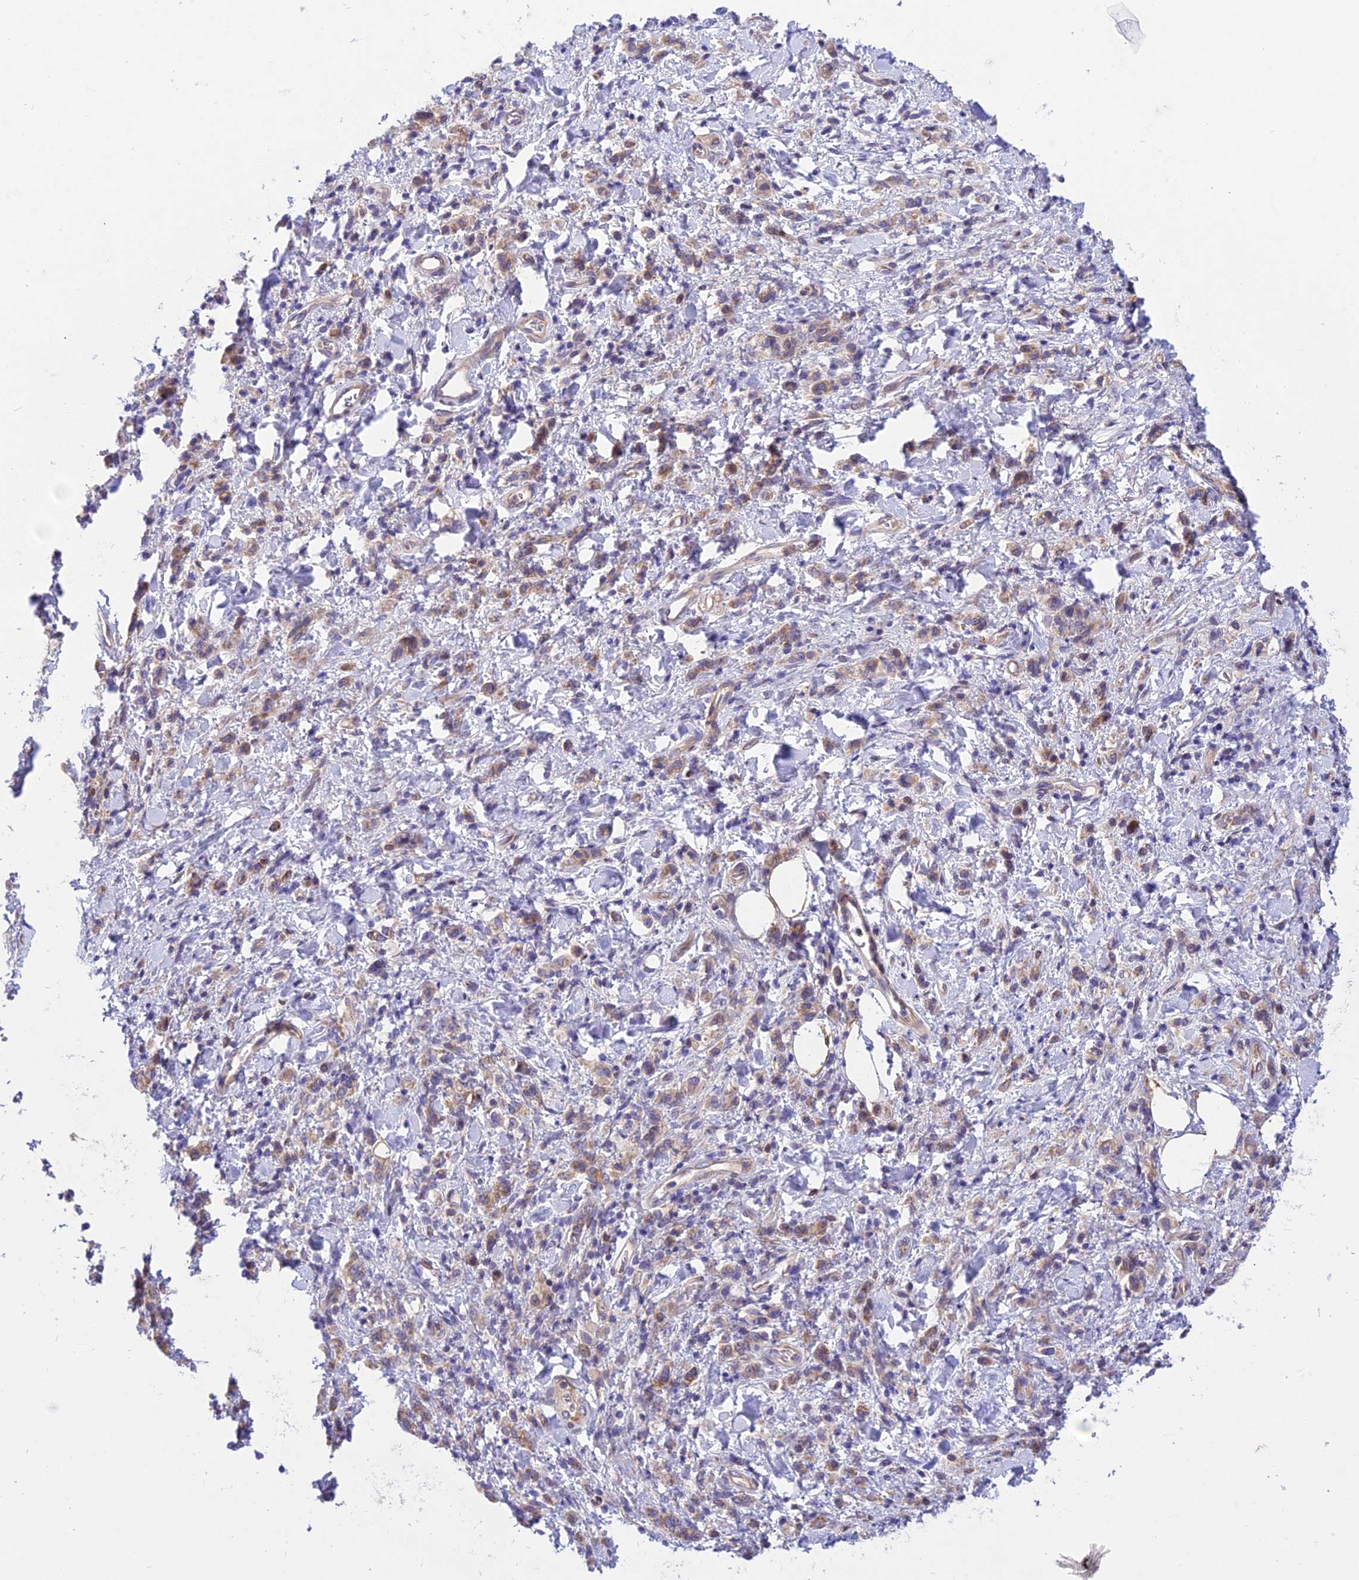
{"staining": {"intensity": "moderate", "quantity": ">75%", "location": "cytoplasmic/membranous"}, "tissue": "stomach cancer", "cell_type": "Tumor cells", "image_type": "cancer", "snomed": [{"axis": "morphology", "description": "Adenocarcinoma, NOS"}, {"axis": "topography", "description": "Stomach"}], "caption": "Immunohistochemical staining of human stomach adenocarcinoma displays moderate cytoplasmic/membranous protein staining in about >75% of tumor cells.", "gene": "TRIM43B", "patient": {"sex": "male", "age": 77}}